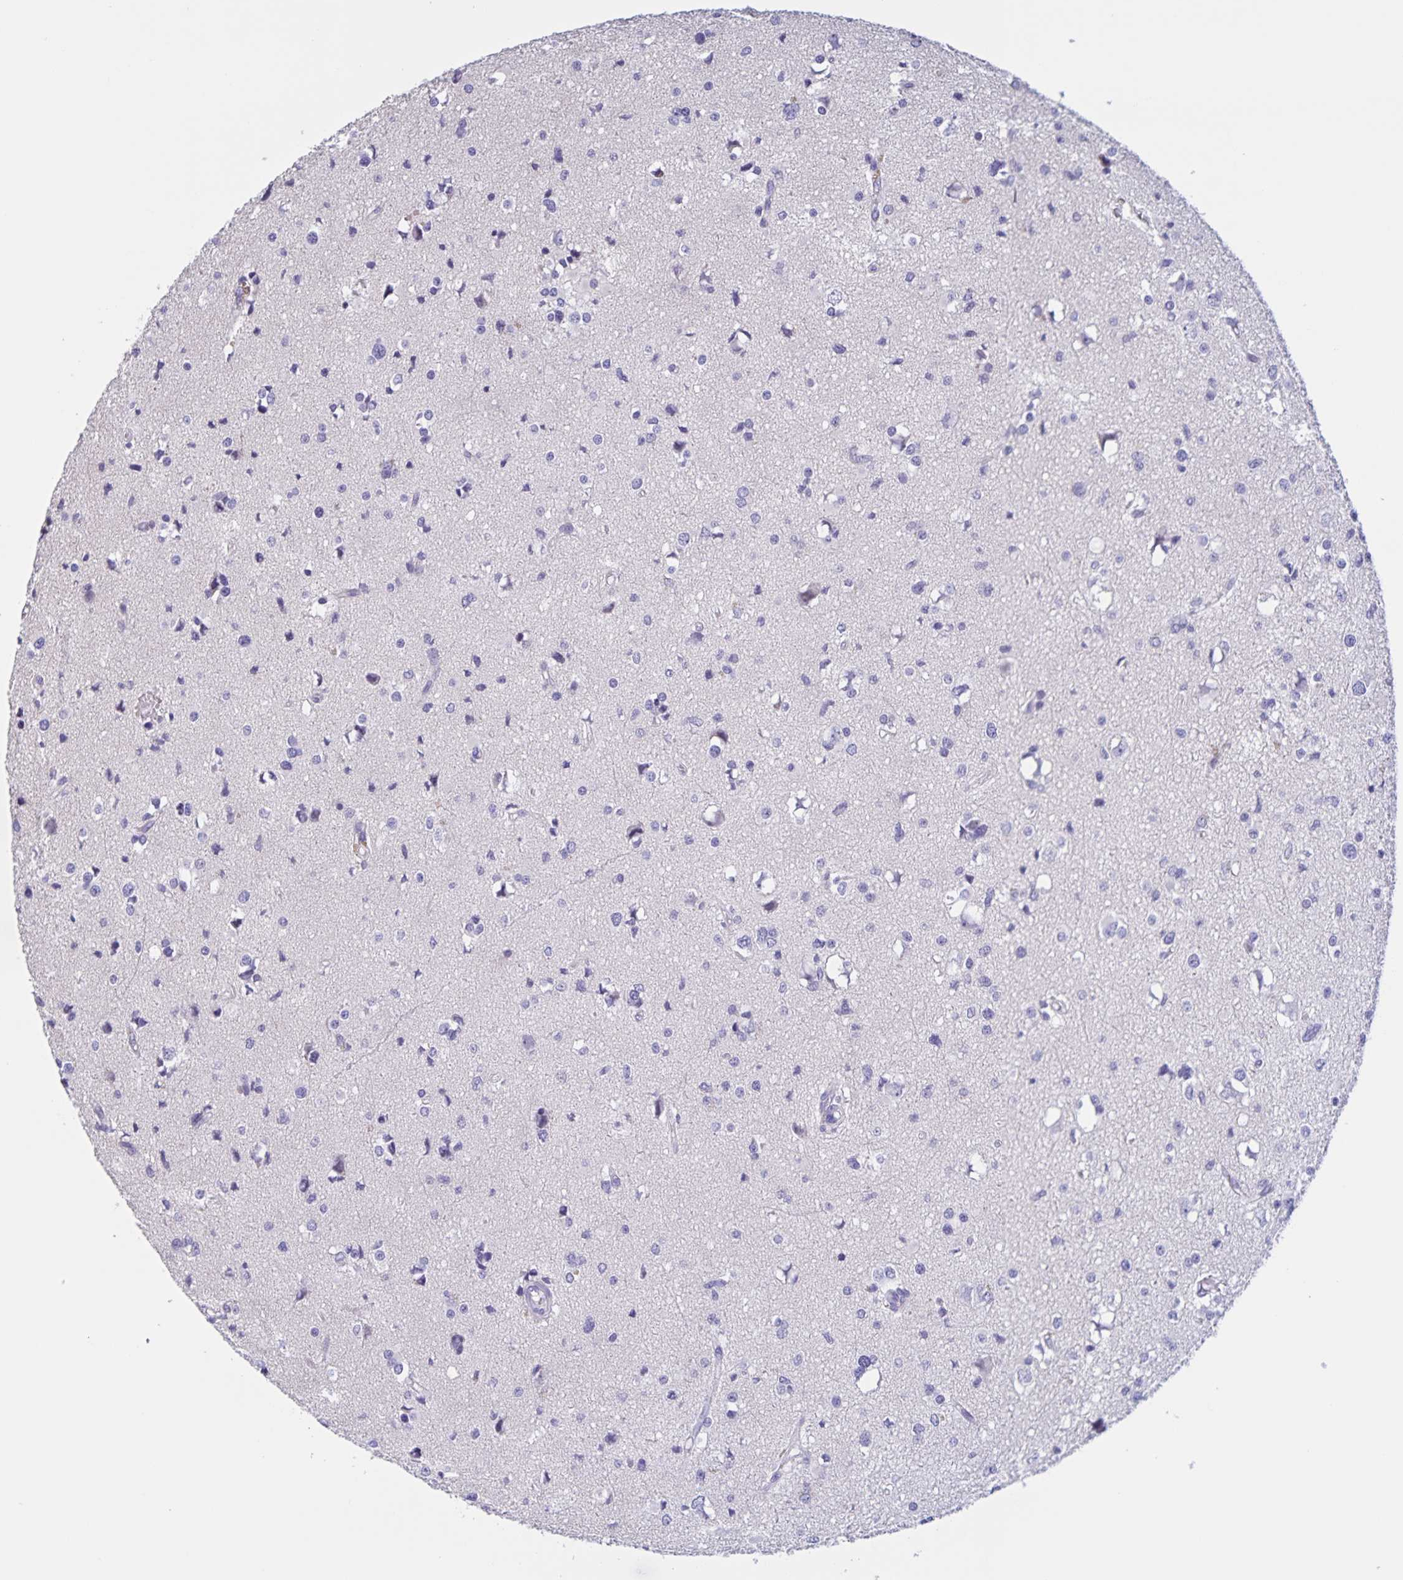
{"staining": {"intensity": "negative", "quantity": "none", "location": "none"}, "tissue": "glioma", "cell_type": "Tumor cells", "image_type": "cancer", "snomed": [{"axis": "morphology", "description": "Glioma, malignant, High grade"}, {"axis": "topography", "description": "Brain"}], "caption": "Immunohistochemistry of human glioma shows no expression in tumor cells. (Stains: DAB IHC with hematoxylin counter stain, Microscopy: brightfield microscopy at high magnification).", "gene": "DMGDH", "patient": {"sex": "male", "age": 54}}